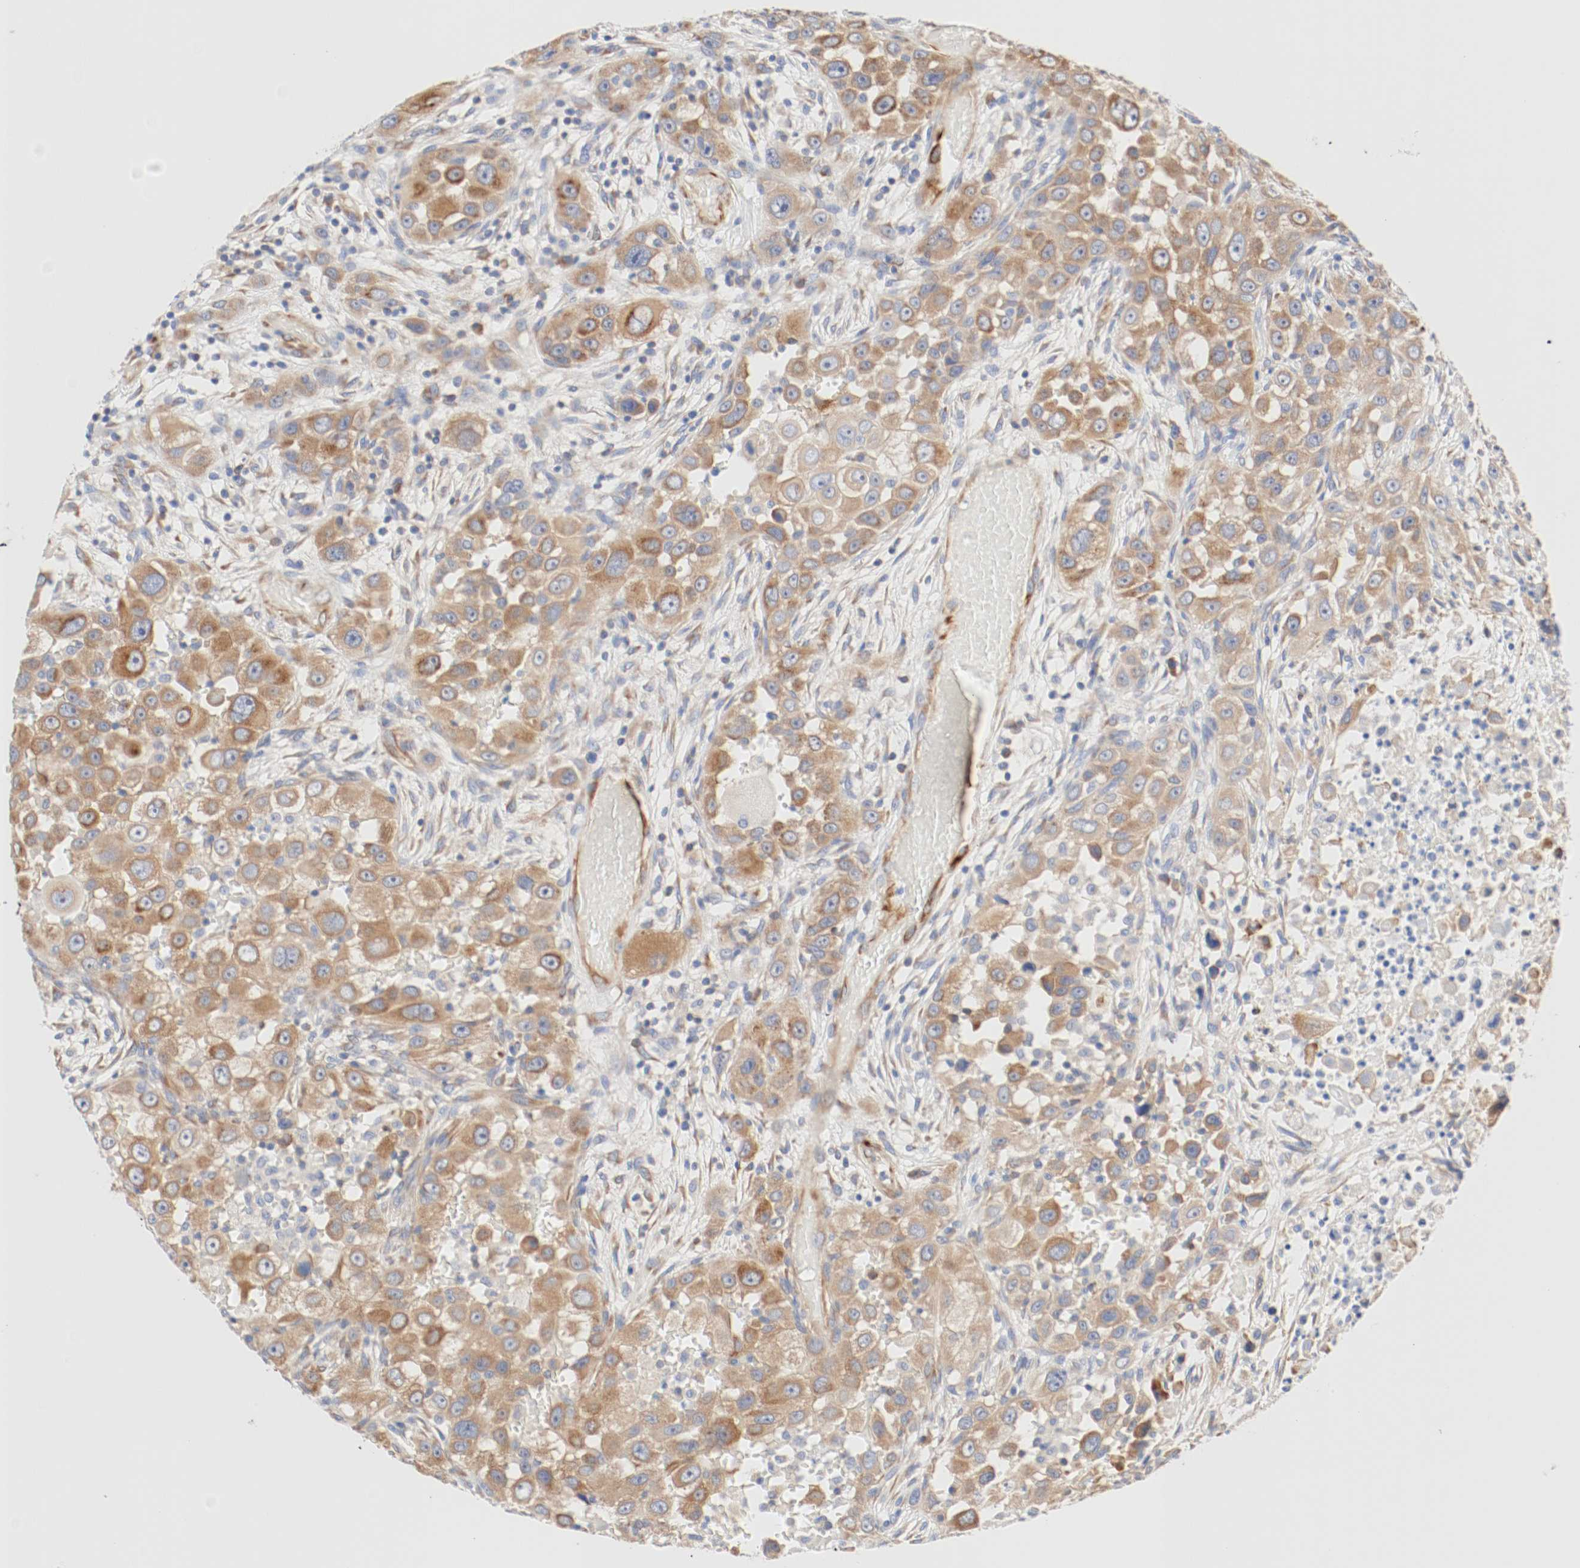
{"staining": {"intensity": "strong", "quantity": ">75%", "location": "cytoplasmic/membranous"}, "tissue": "head and neck cancer", "cell_type": "Tumor cells", "image_type": "cancer", "snomed": [{"axis": "morphology", "description": "Carcinoma, NOS"}, {"axis": "topography", "description": "Head-Neck"}], "caption": "Head and neck cancer (carcinoma) stained with DAB immunohistochemistry demonstrates high levels of strong cytoplasmic/membranous staining in about >75% of tumor cells.", "gene": "GIT1", "patient": {"sex": "male", "age": 87}}